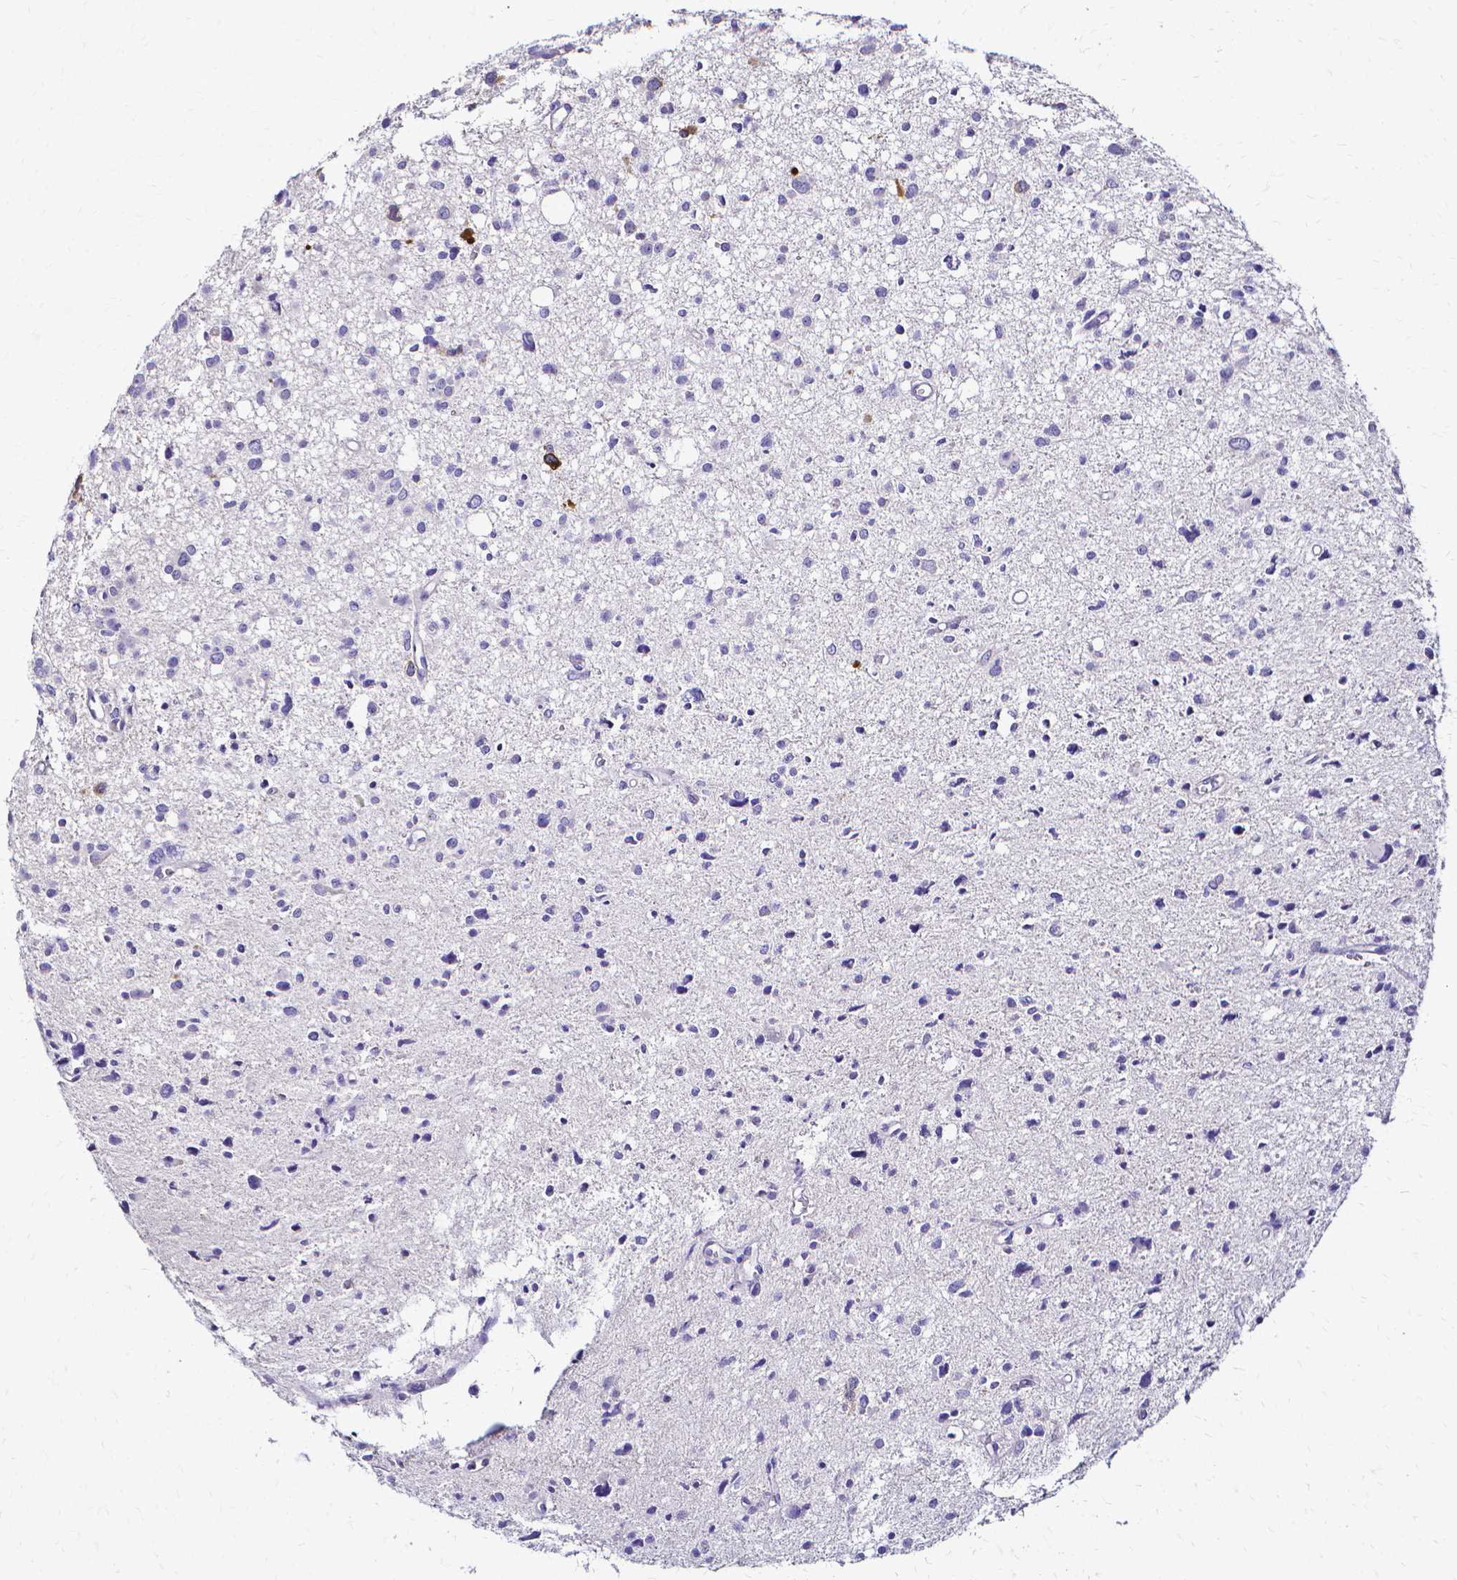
{"staining": {"intensity": "negative", "quantity": "none", "location": "none"}, "tissue": "glioma", "cell_type": "Tumor cells", "image_type": "cancer", "snomed": [{"axis": "morphology", "description": "Glioma, malignant, High grade"}, {"axis": "topography", "description": "Brain"}], "caption": "Tumor cells are negative for protein expression in human glioma.", "gene": "CCNB1", "patient": {"sex": "male", "age": 23}}